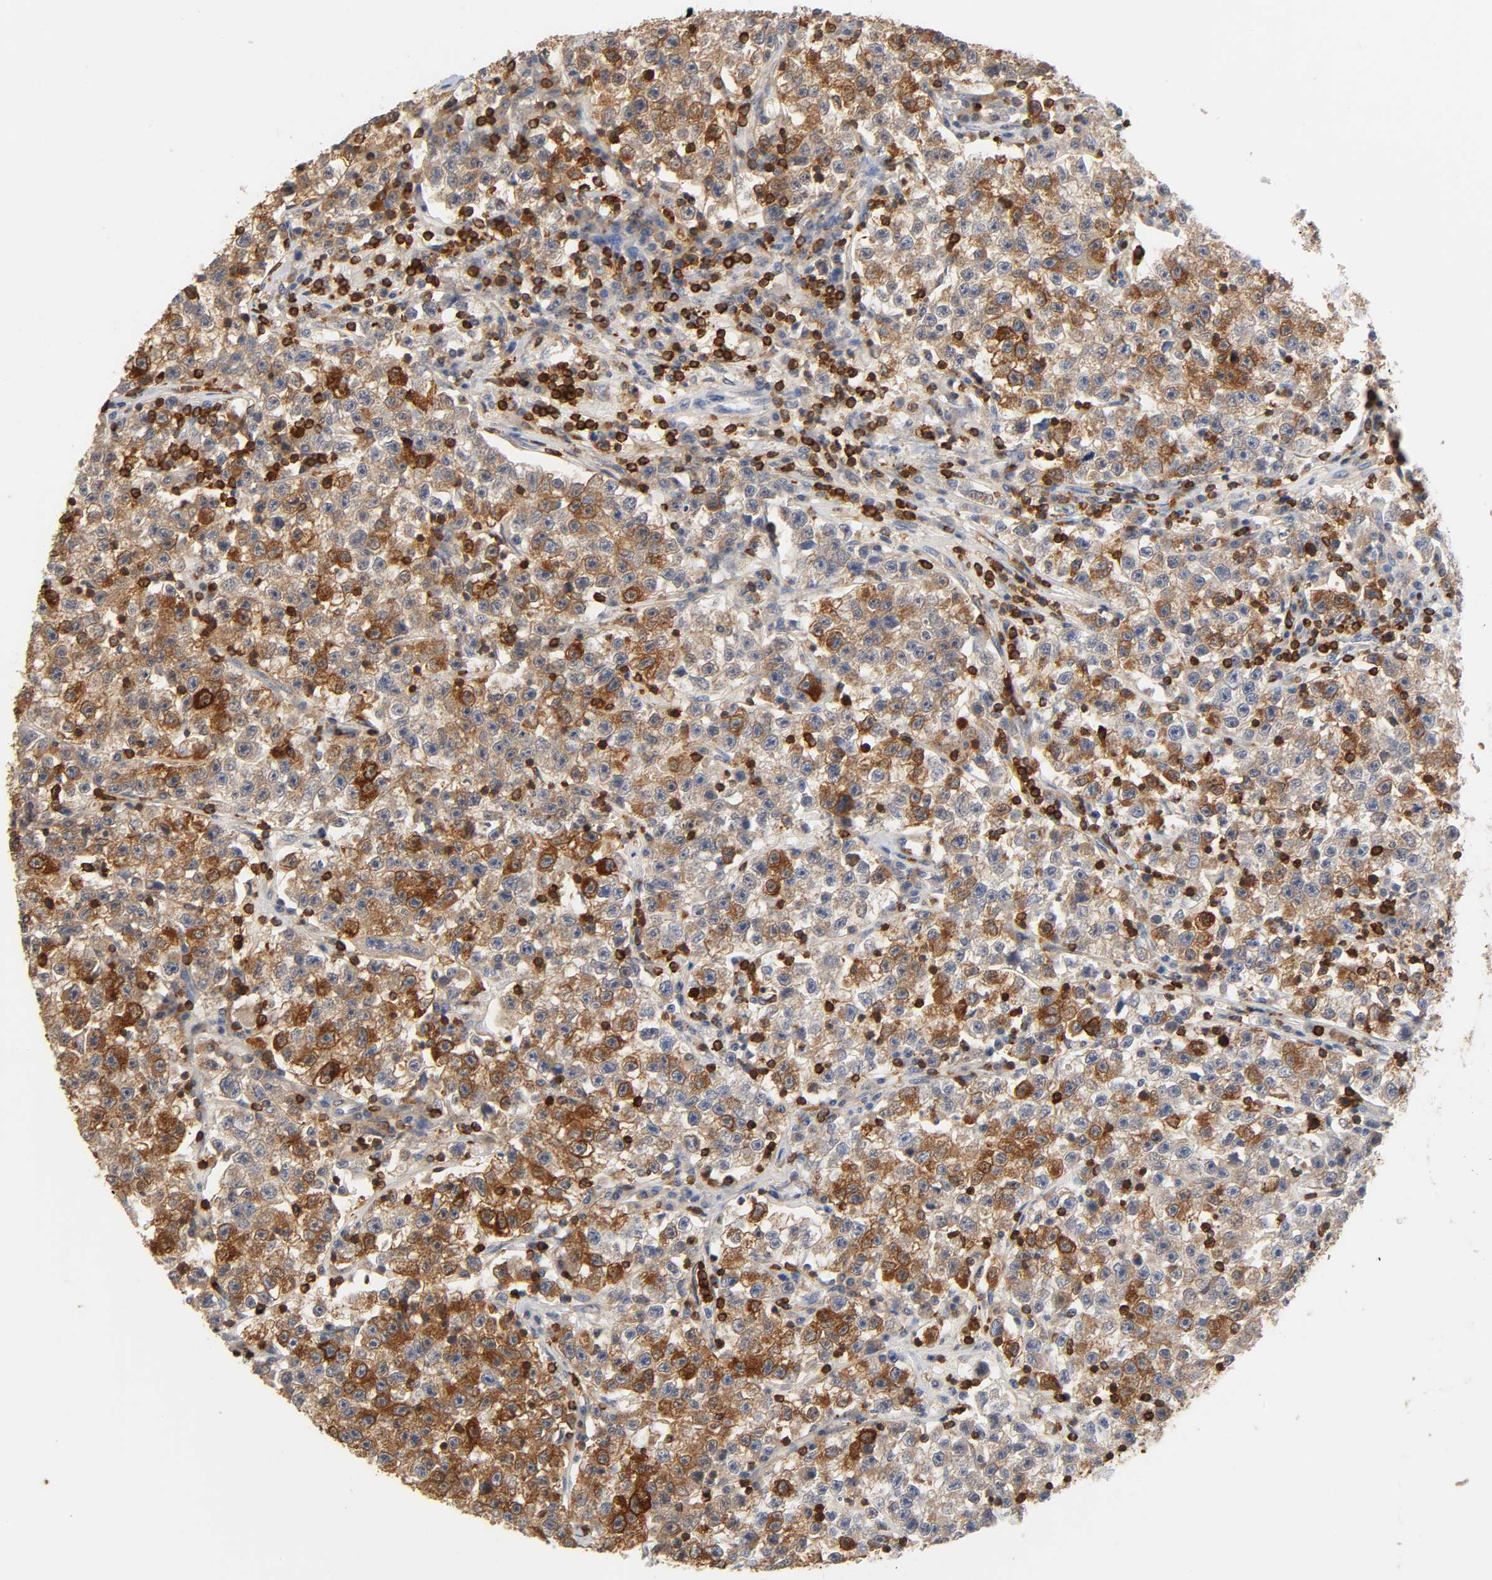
{"staining": {"intensity": "strong", "quantity": ">75%", "location": "cytoplasmic/membranous"}, "tissue": "testis cancer", "cell_type": "Tumor cells", "image_type": "cancer", "snomed": [{"axis": "morphology", "description": "Seminoma, NOS"}, {"axis": "topography", "description": "Testis"}], "caption": "Immunohistochemical staining of human testis seminoma demonstrates high levels of strong cytoplasmic/membranous staining in about >75% of tumor cells. (DAB IHC, brown staining for protein, blue staining for nuclei).", "gene": "BIN1", "patient": {"sex": "male", "age": 22}}